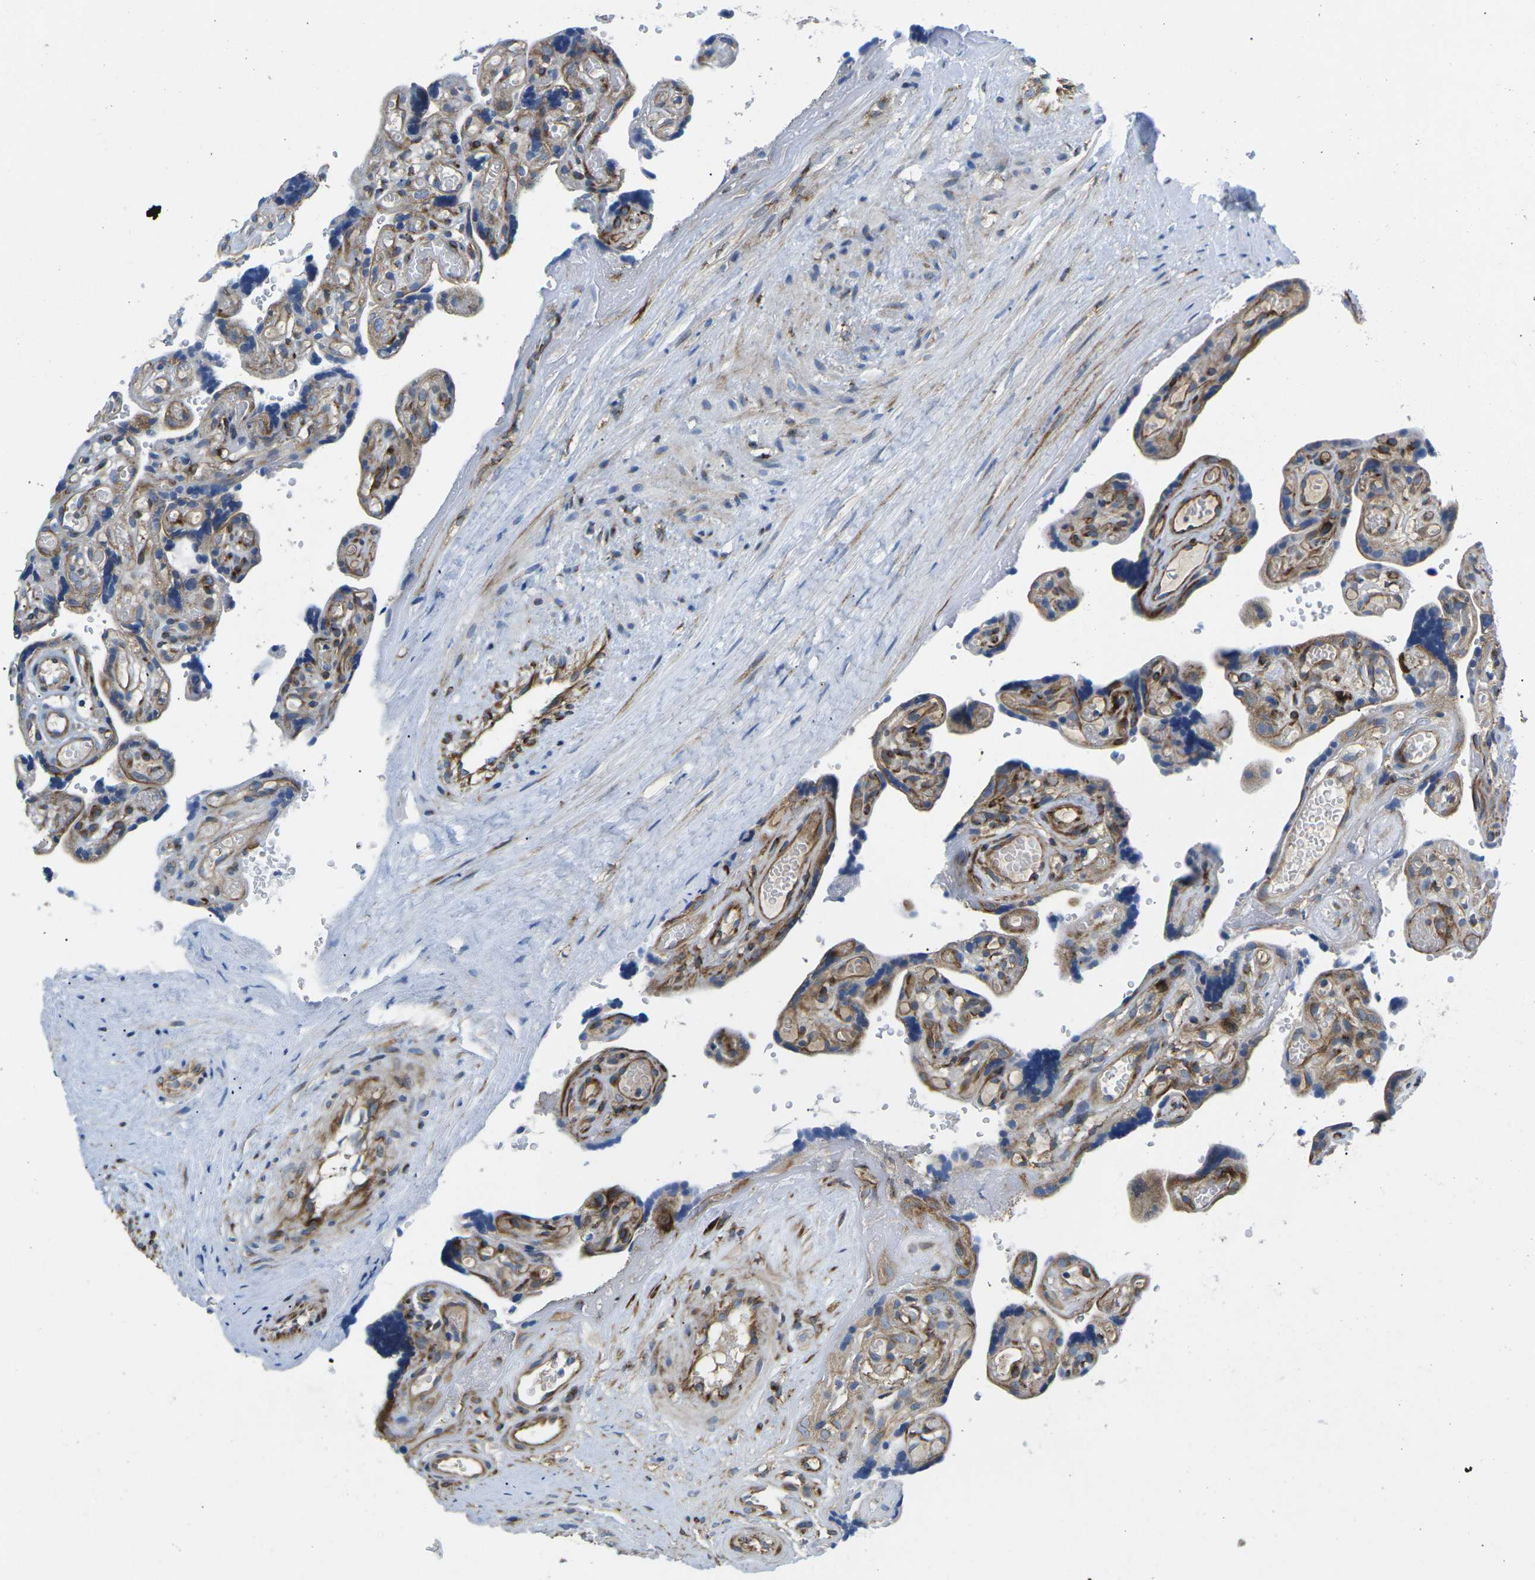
{"staining": {"intensity": "moderate", "quantity": ">75%", "location": "cytoplasmic/membranous"}, "tissue": "placenta", "cell_type": "Decidual cells", "image_type": "normal", "snomed": [{"axis": "morphology", "description": "Normal tissue, NOS"}, {"axis": "topography", "description": "Placenta"}], "caption": "Immunohistochemistry (IHC) histopathology image of unremarkable placenta: placenta stained using immunohistochemistry (IHC) demonstrates medium levels of moderate protein expression localized specifically in the cytoplasmic/membranous of decidual cells, appearing as a cytoplasmic/membranous brown color.", "gene": "TMEFF2", "patient": {"sex": "female", "age": 30}}